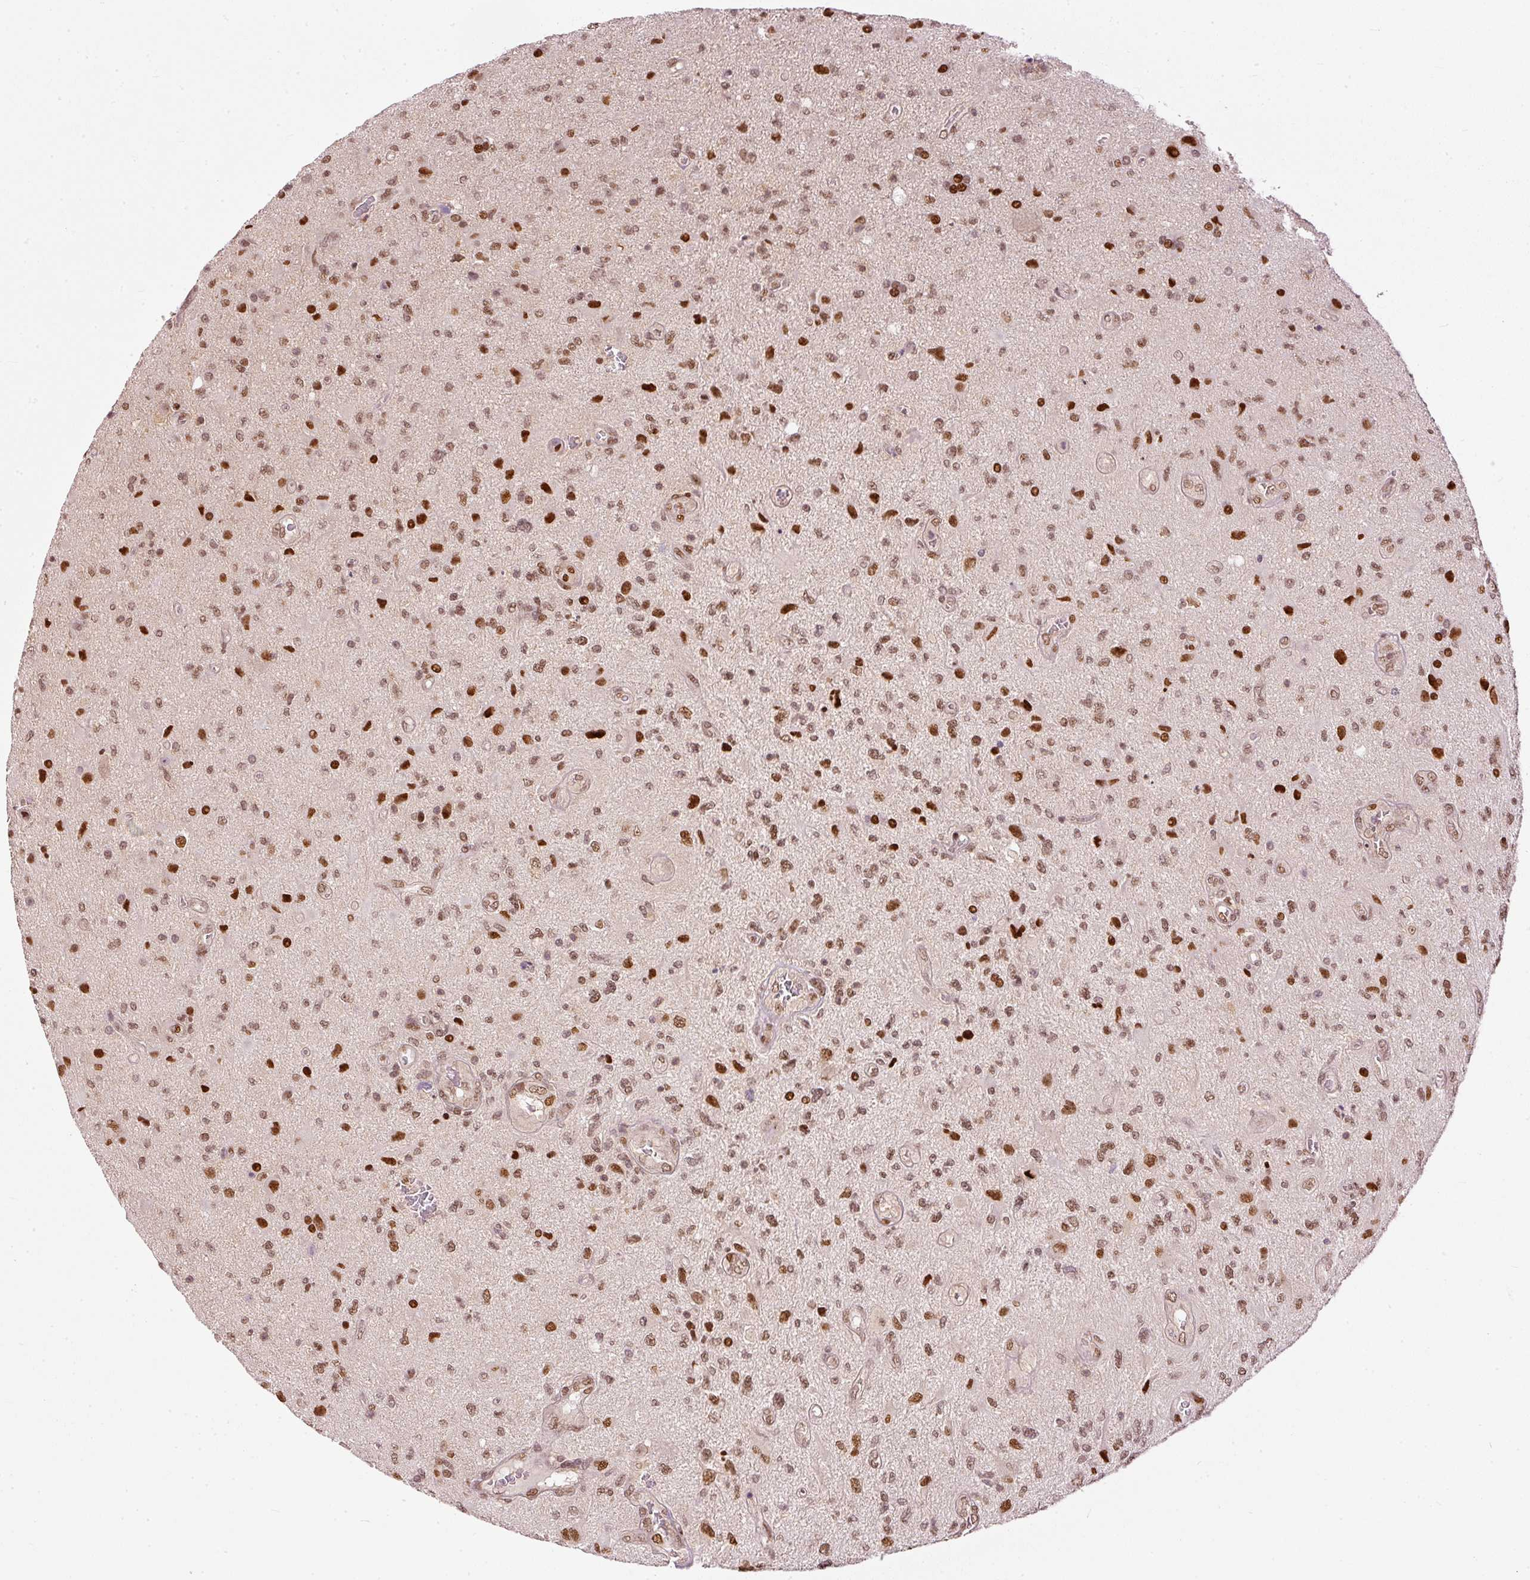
{"staining": {"intensity": "strong", "quantity": "25%-75%", "location": "nuclear"}, "tissue": "glioma", "cell_type": "Tumor cells", "image_type": "cancer", "snomed": [{"axis": "morphology", "description": "Glioma, malignant, High grade"}, {"axis": "topography", "description": "Brain"}], "caption": "This photomicrograph shows IHC staining of glioma, with high strong nuclear staining in about 25%-75% of tumor cells.", "gene": "ZNF778", "patient": {"sex": "male", "age": 67}}